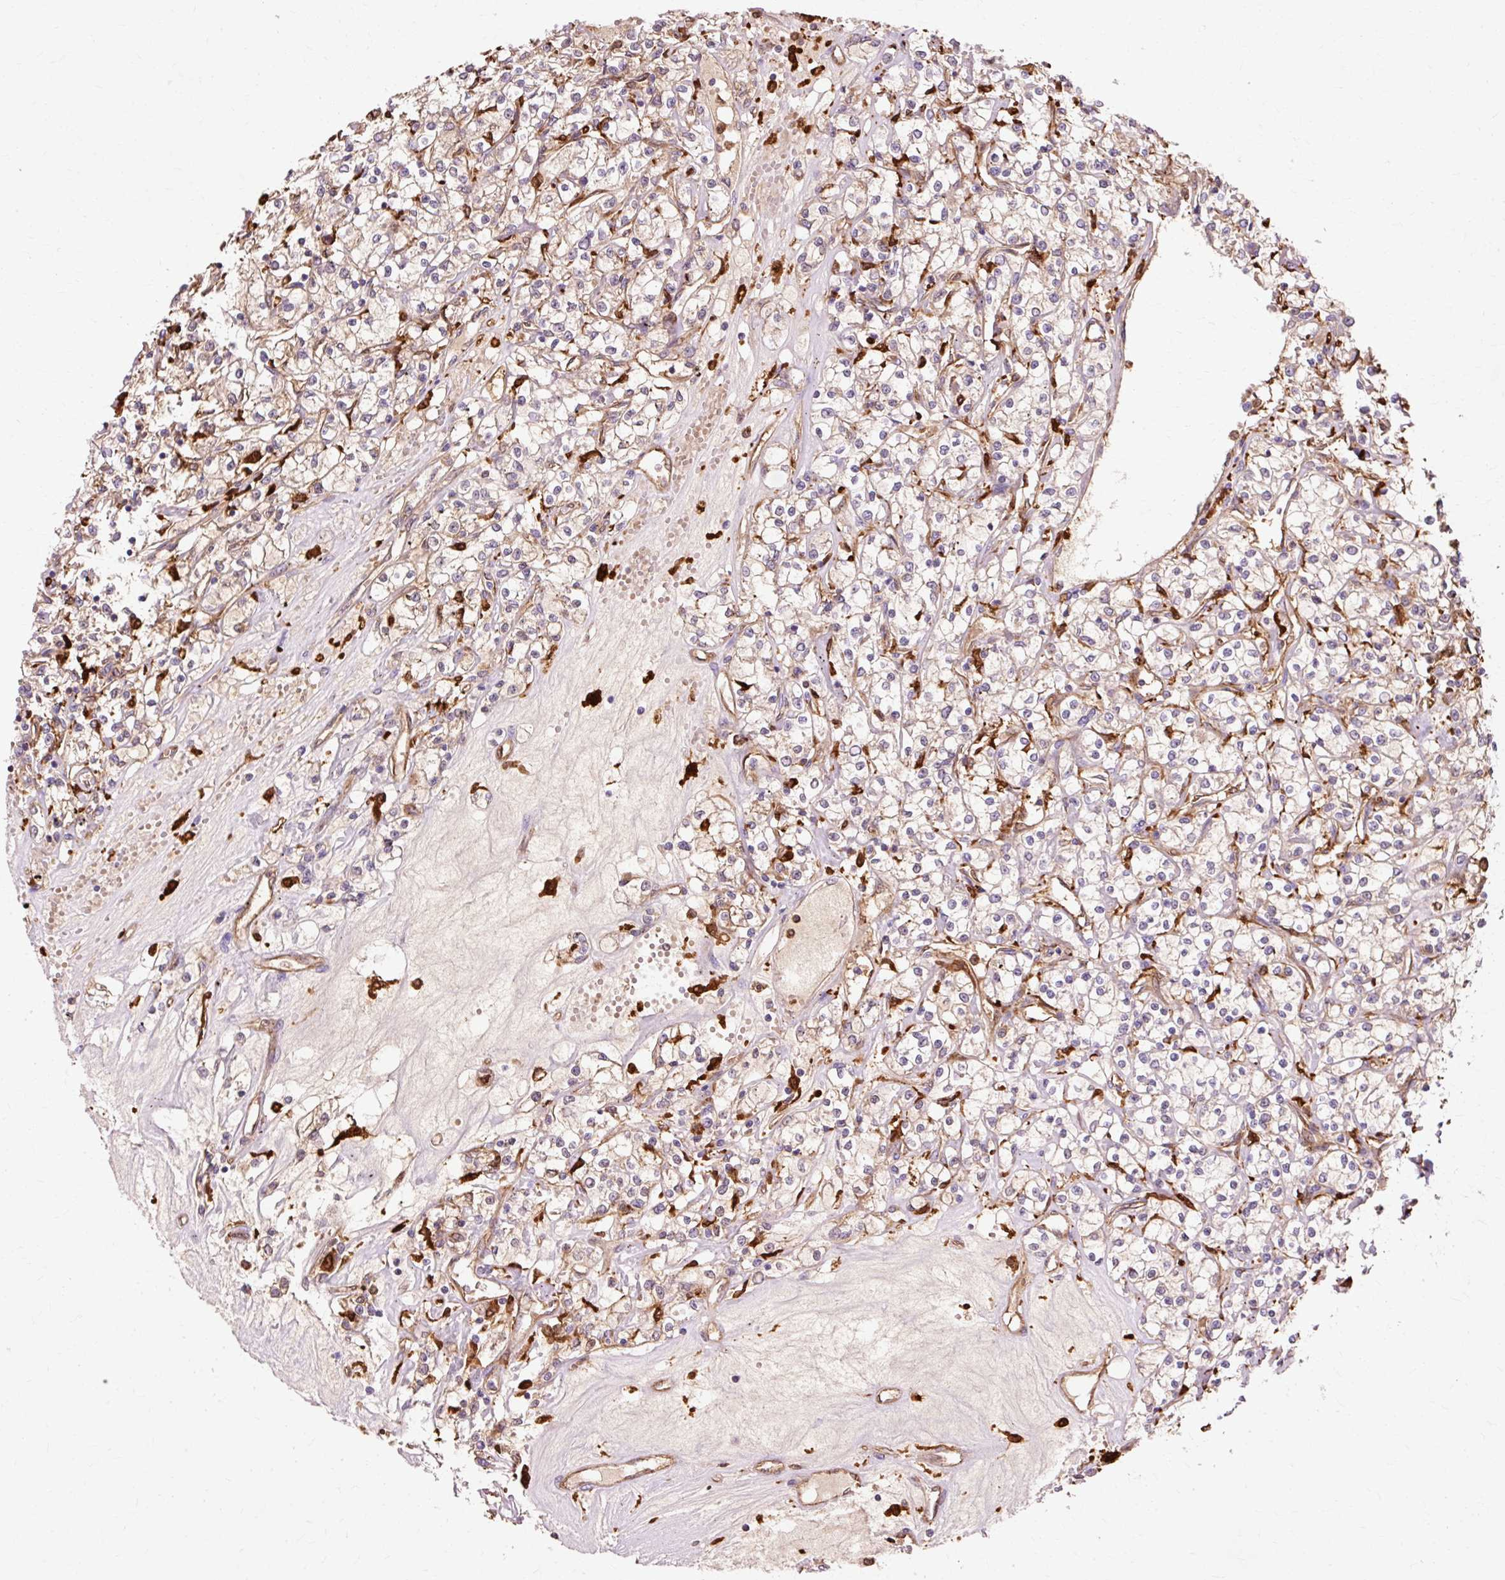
{"staining": {"intensity": "weak", "quantity": ">75%", "location": "cytoplasmic/membranous"}, "tissue": "renal cancer", "cell_type": "Tumor cells", "image_type": "cancer", "snomed": [{"axis": "morphology", "description": "Adenocarcinoma, NOS"}, {"axis": "topography", "description": "Kidney"}], "caption": "Human adenocarcinoma (renal) stained for a protein (brown) exhibits weak cytoplasmic/membranous positive staining in about >75% of tumor cells.", "gene": "GPX1", "patient": {"sex": "female", "age": 59}}